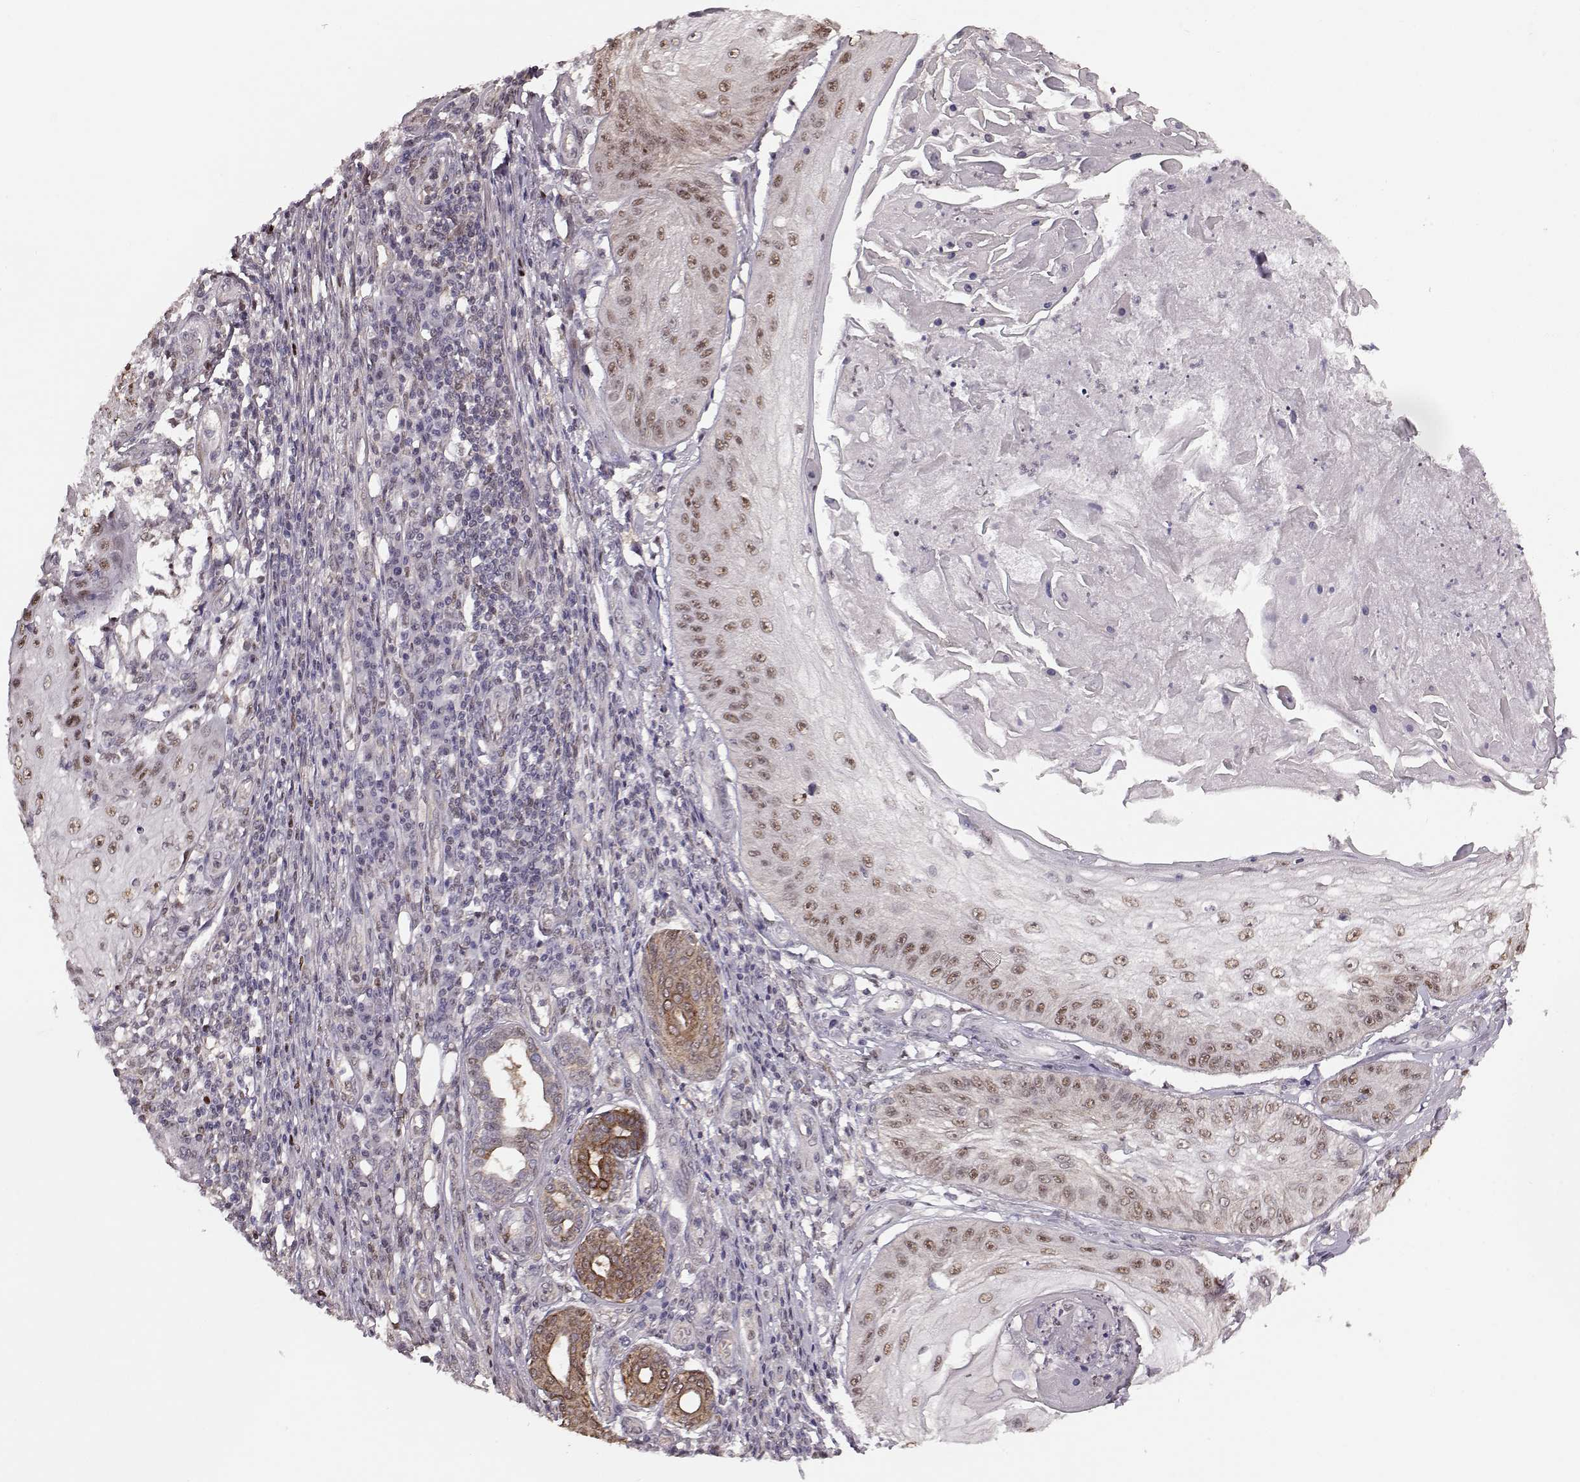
{"staining": {"intensity": "moderate", "quantity": "25%-75%", "location": "nuclear"}, "tissue": "skin cancer", "cell_type": "Tumor cells", "image_type": "cancer", "snomed": [{"axis": "morphology", "description": "Squamous cell carcinoma, NOS"}, {"axis": "topography", "description": "Skin"}], "caption": "The immunohistochemical stain highlights moderate nuclear expression in tumor cells of skin cancer tissue. The staining was performed using DAB (3,3'-diaminobenzidine) to visualize the protein expression in brown, while the nuclei were stained in blue with hematoxylin (Magnification: 20x).", "gene": "KLF6", "patient": {"sex": "male", "age": 70}}